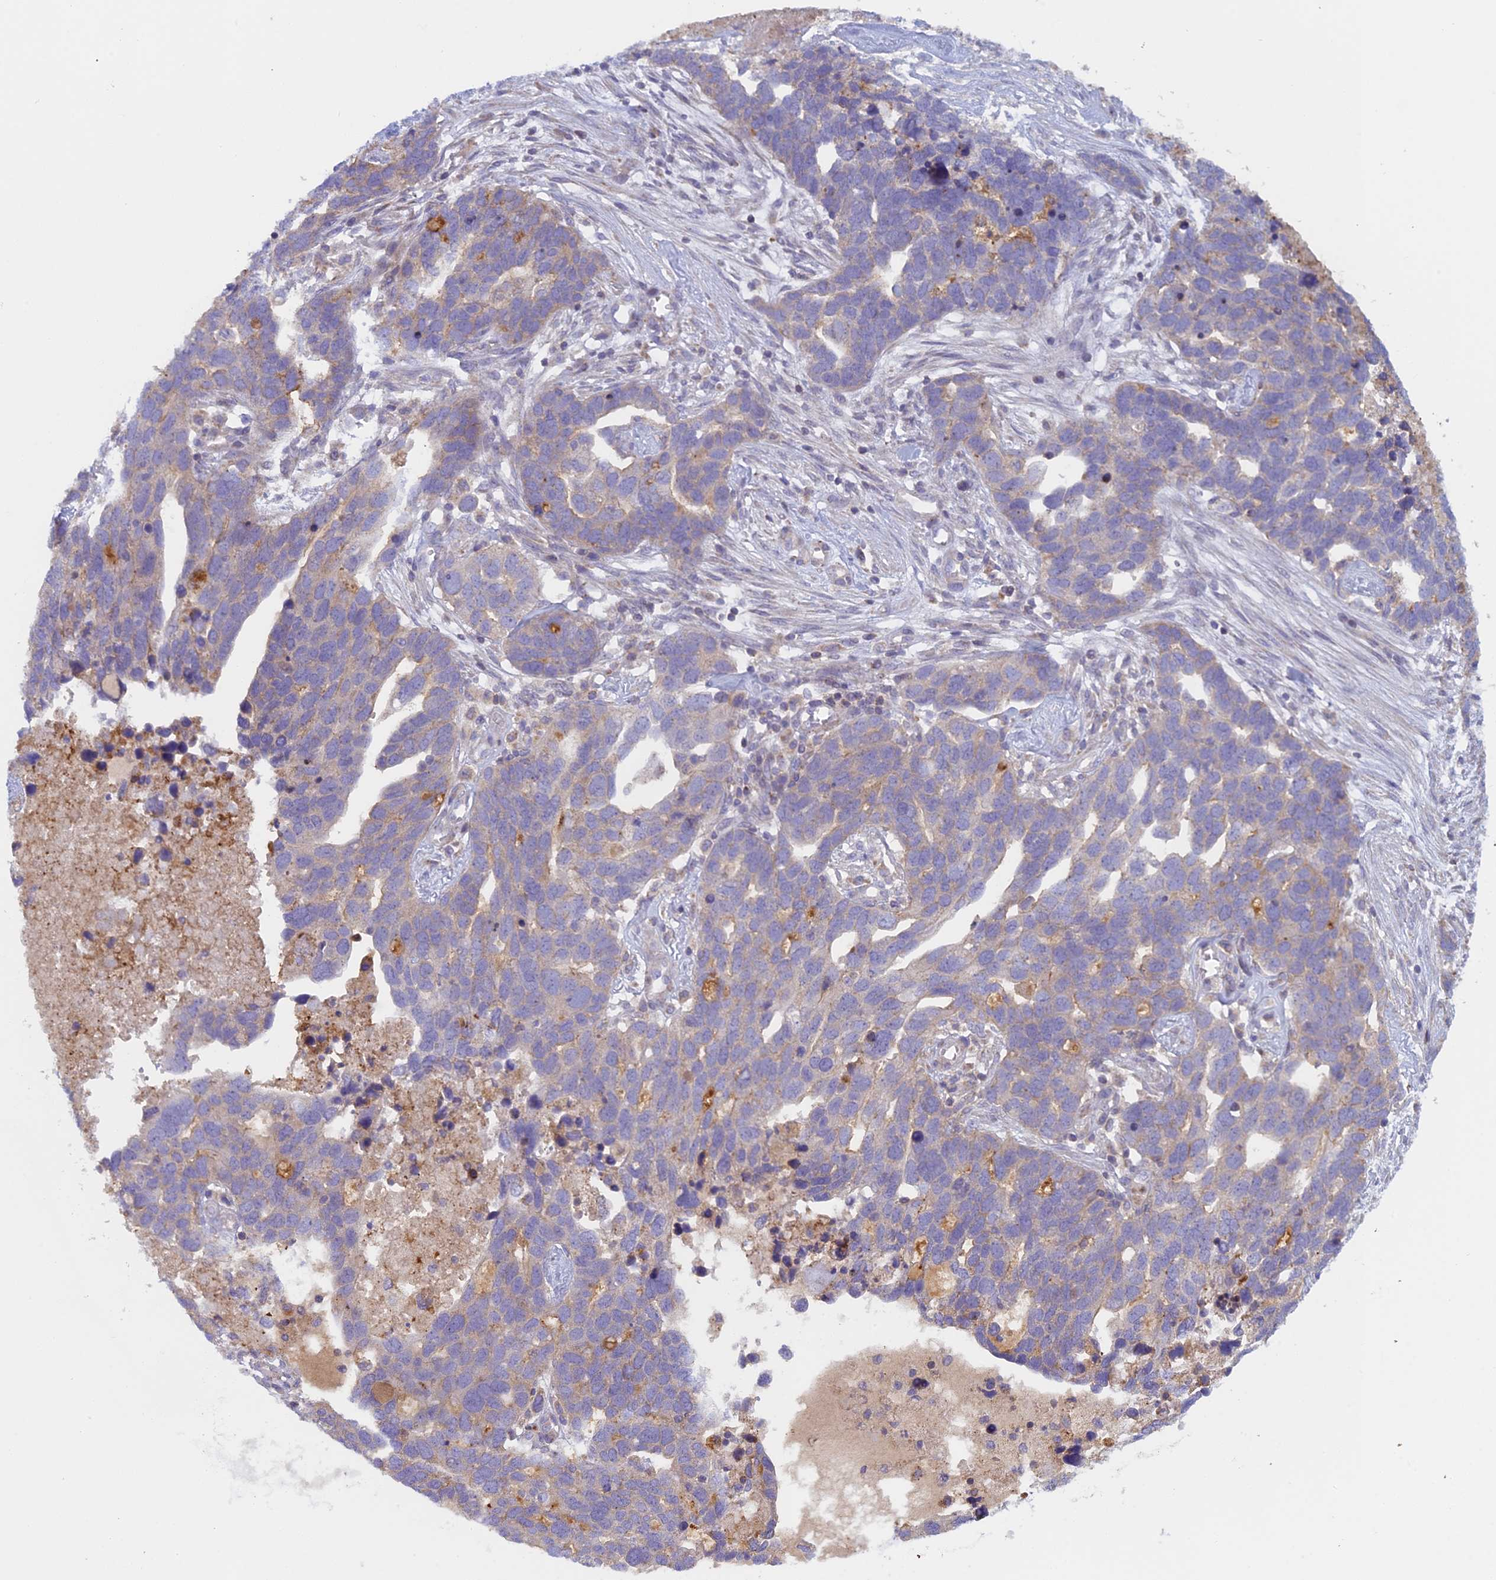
{"staining": {"intensity": "weak", "quantity": "<25%", "location": "cytoplasmic/membranous"}, "tissue": "ovarian cancer", "cell_type": "Tumor cells", "image_type": "cancer", "snomed": [{"axis": "morphology", "description": "Cystadenocarcinoma, serous, NOS"}, {"axis": "topography", "description": "Ovary"}], "caption": "Micrograph shows no protein expression in tumor cells of serous cystadenocarcinoma (ovarian) tissue.", "gene": "IFTAP", "patient": {"sex": "female", "age": 54}}